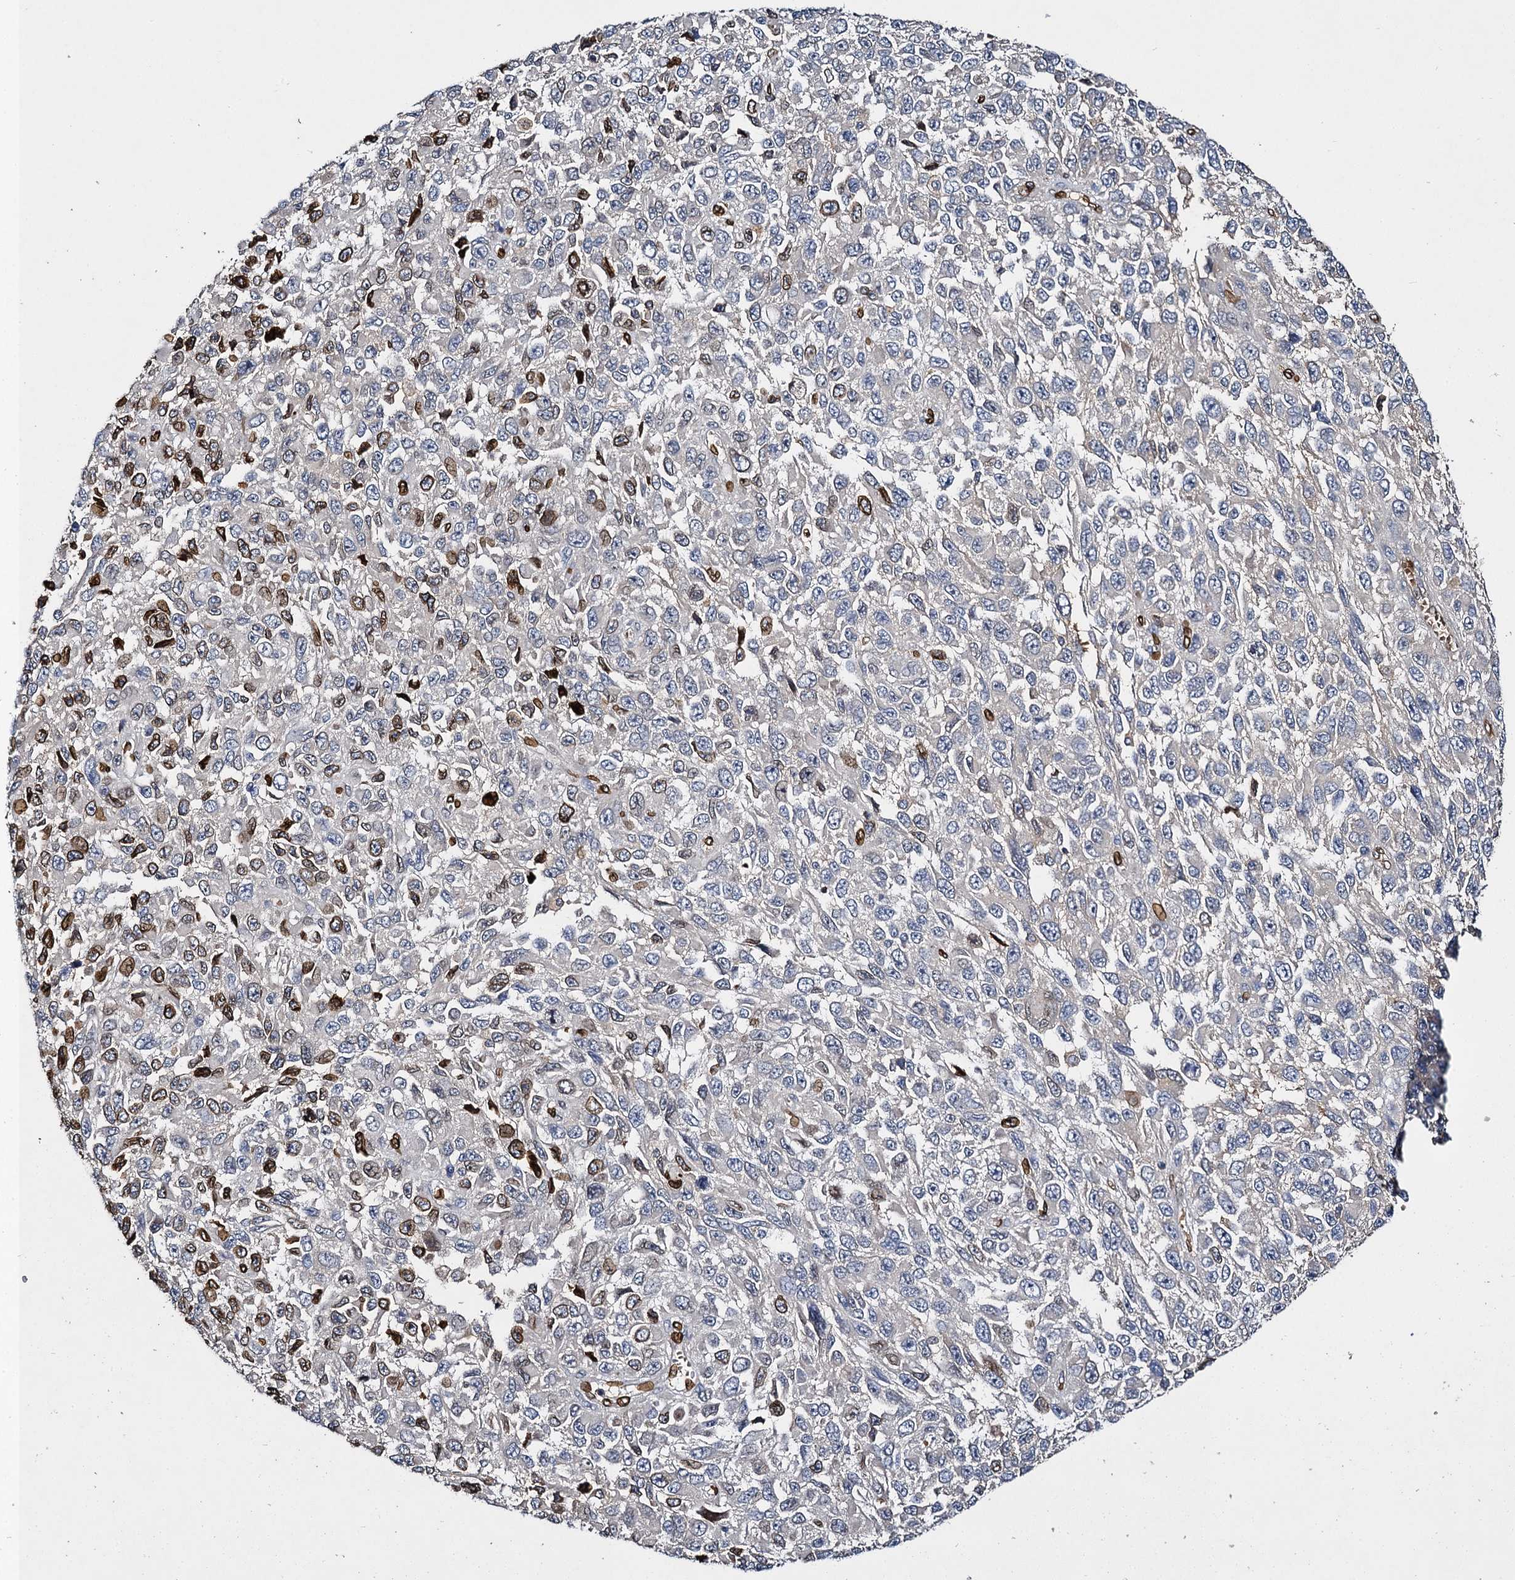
{"staining": {"intensity": "moderate", "quantity": "<25%", "location": "nuclear"}, "tissue": "melanoma", "cell_type": "Tumor cells", "image_type": "cancer", "snomed": [{"axis": "morphology", "description": "Normal tissue, NOS"}, {"axis": "morphology", "description": "Malignant melanoma, NOS"}, {"axis": "topography", "description": "Skin"}], "caption": "Tumor cells demonstrate low levels of moderate nuclear expression in approximately <25% of cells in malignant melanoma.", "gene": "SLC11A2", "patient": {"sex": "female", "age": 96}}